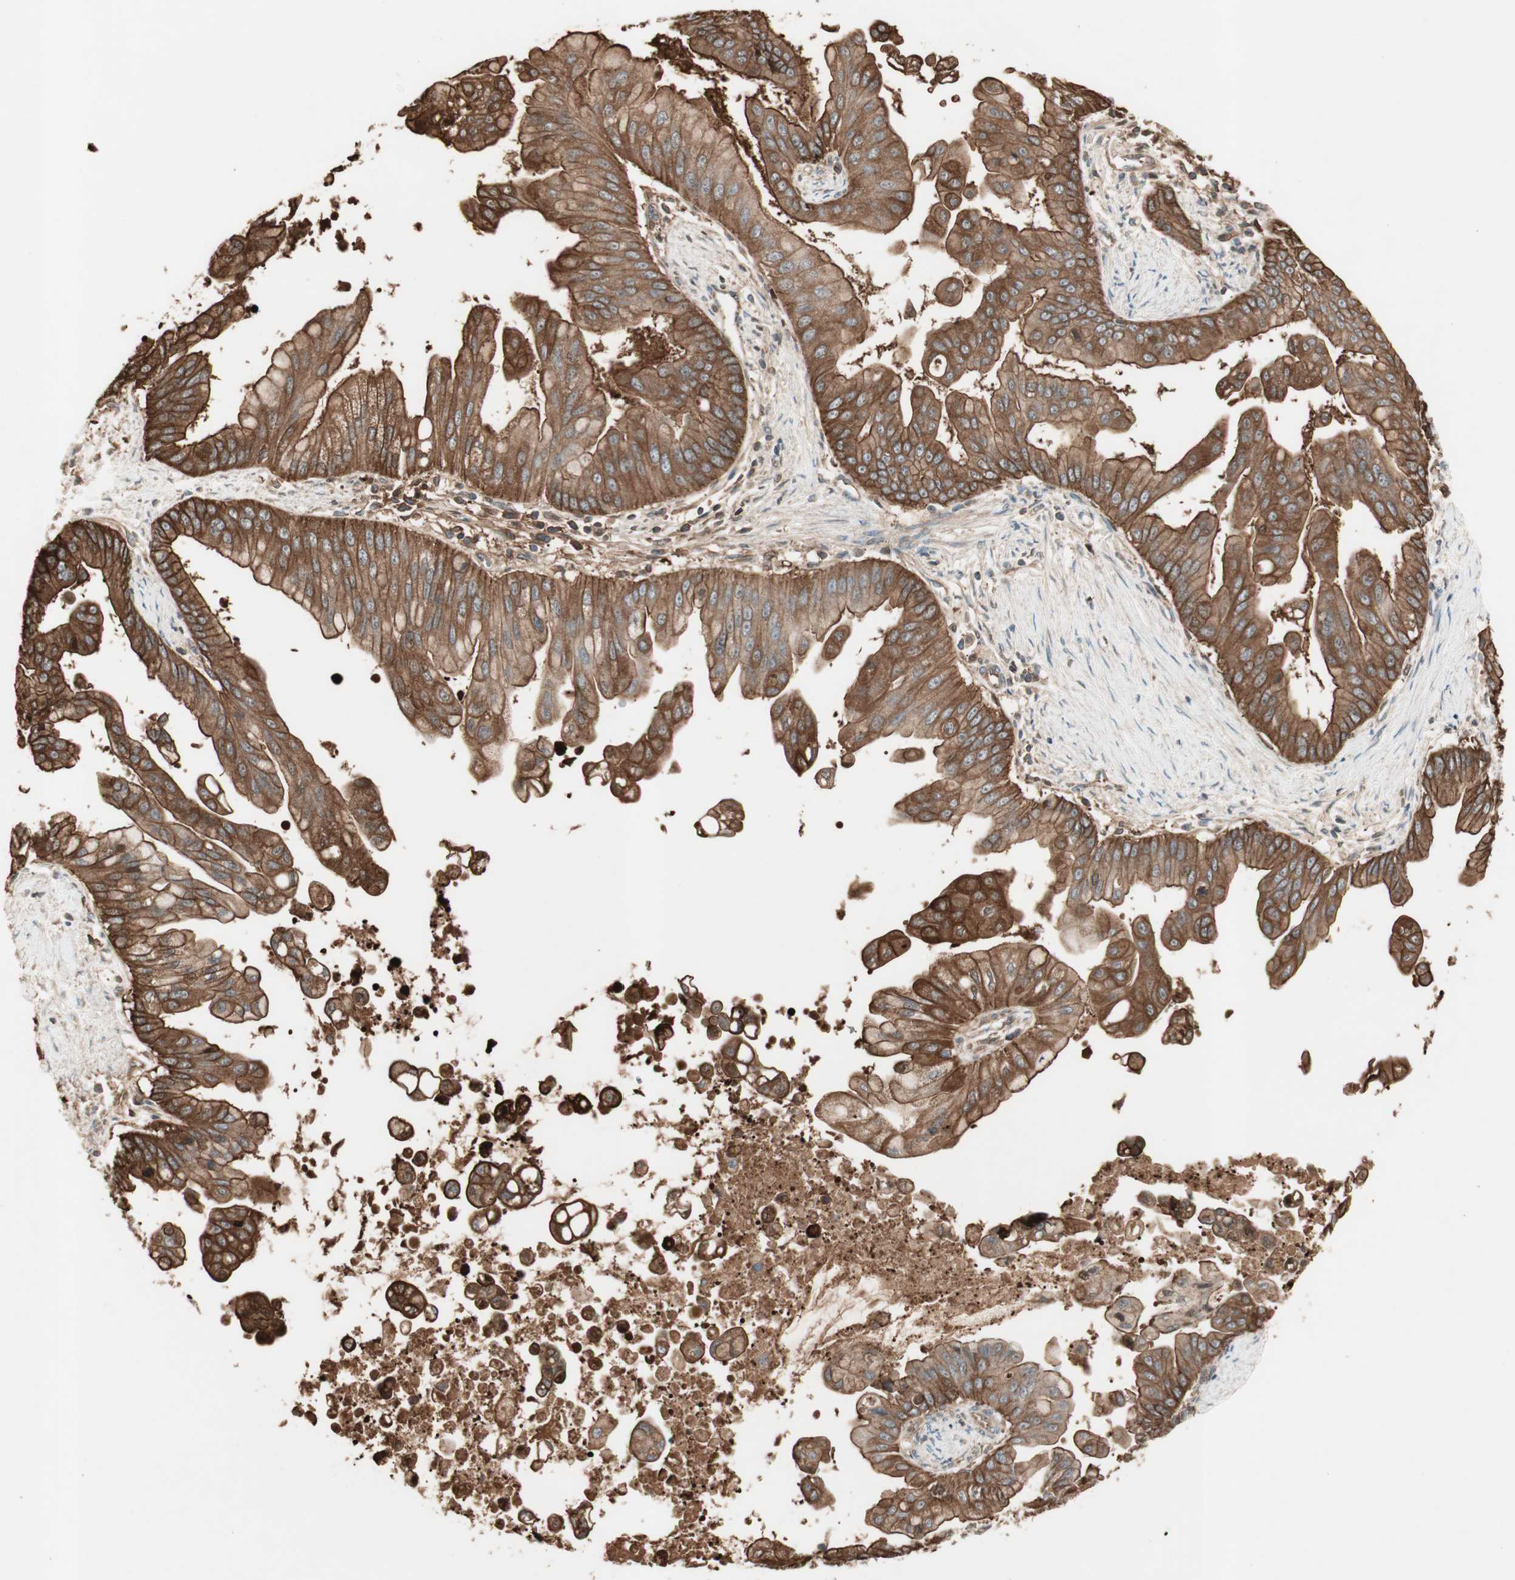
{"staining": {"intensity": "strong", "quantity": ">75%", "location": "cytoplasmic/membranous"}, "tissue": "pancreatic cancer", "cell_type": "Tumor cells", "image_type": "cancer", "snomed": [{"axis": "morphology", "description": "Adenocarcinoma, NOS"}, {"axis": "topography", "description": "Pancreas"}], "caption": "Strong cytoplasmic/membranous protein staining is seen in about >75% of tumor cells in pancreatic cancer.", "gene": "TCP11L1", "patient": {"sex": "female", "age": 75}}